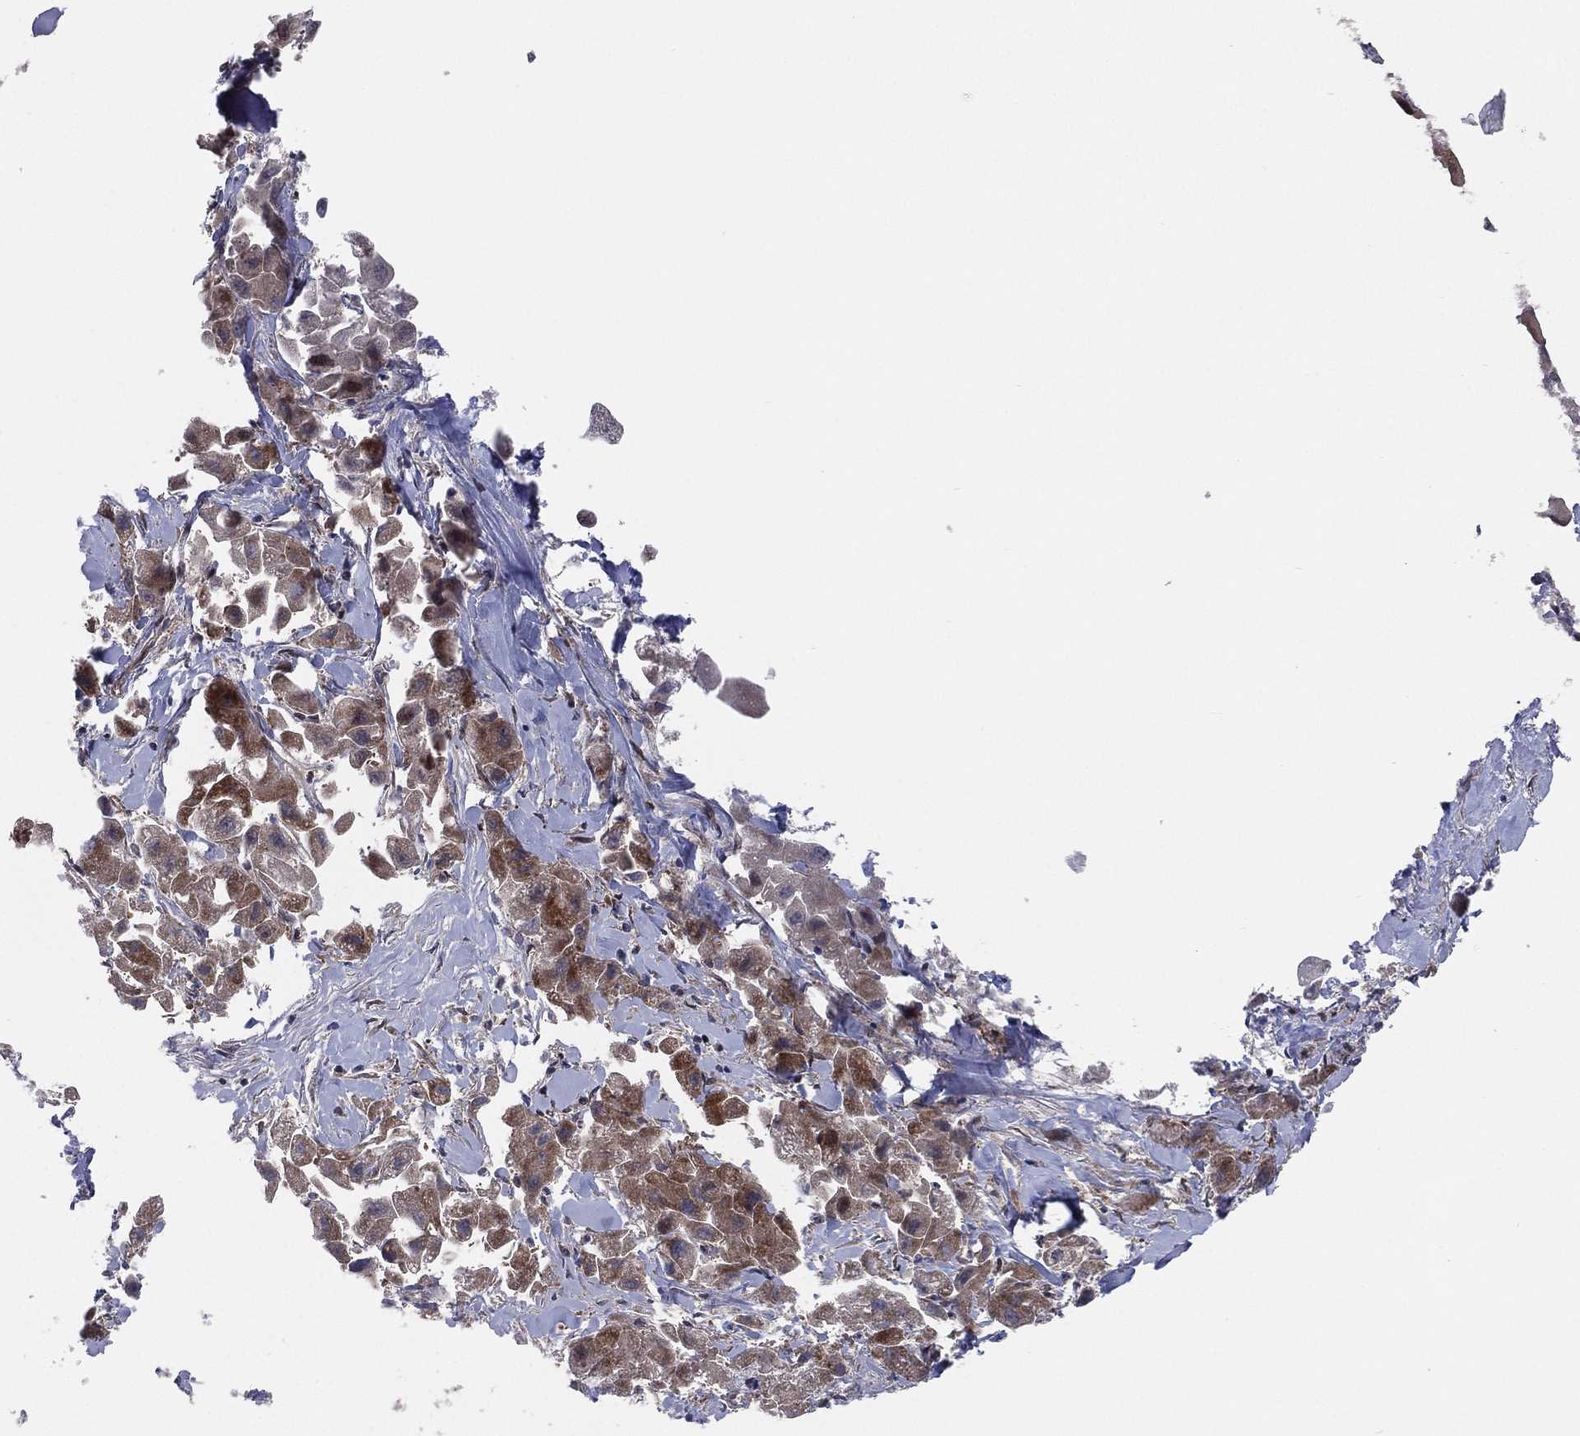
{"staining": {"intensity": "moderate", "quantity": "<25%", "location": "cytoplasmic/membranous"}, "tissue": "liver cancer", "cell_type": "Tumor cells", "image_type": "cancer", "snomed": [{"axis": "morphology", "description": "Carcinoma, Hepatocellular, NOS"}, {"axis": "topography", "description": "Liver"}], "caption": "Moderate cytoplasmic/membranous positivity for a protein is present in about <25% of tumor cells of liver cancer using immunohistochemistry (IHC).", "gene": "UTP14A", "patient": {"sex": "male", "age": 24}}